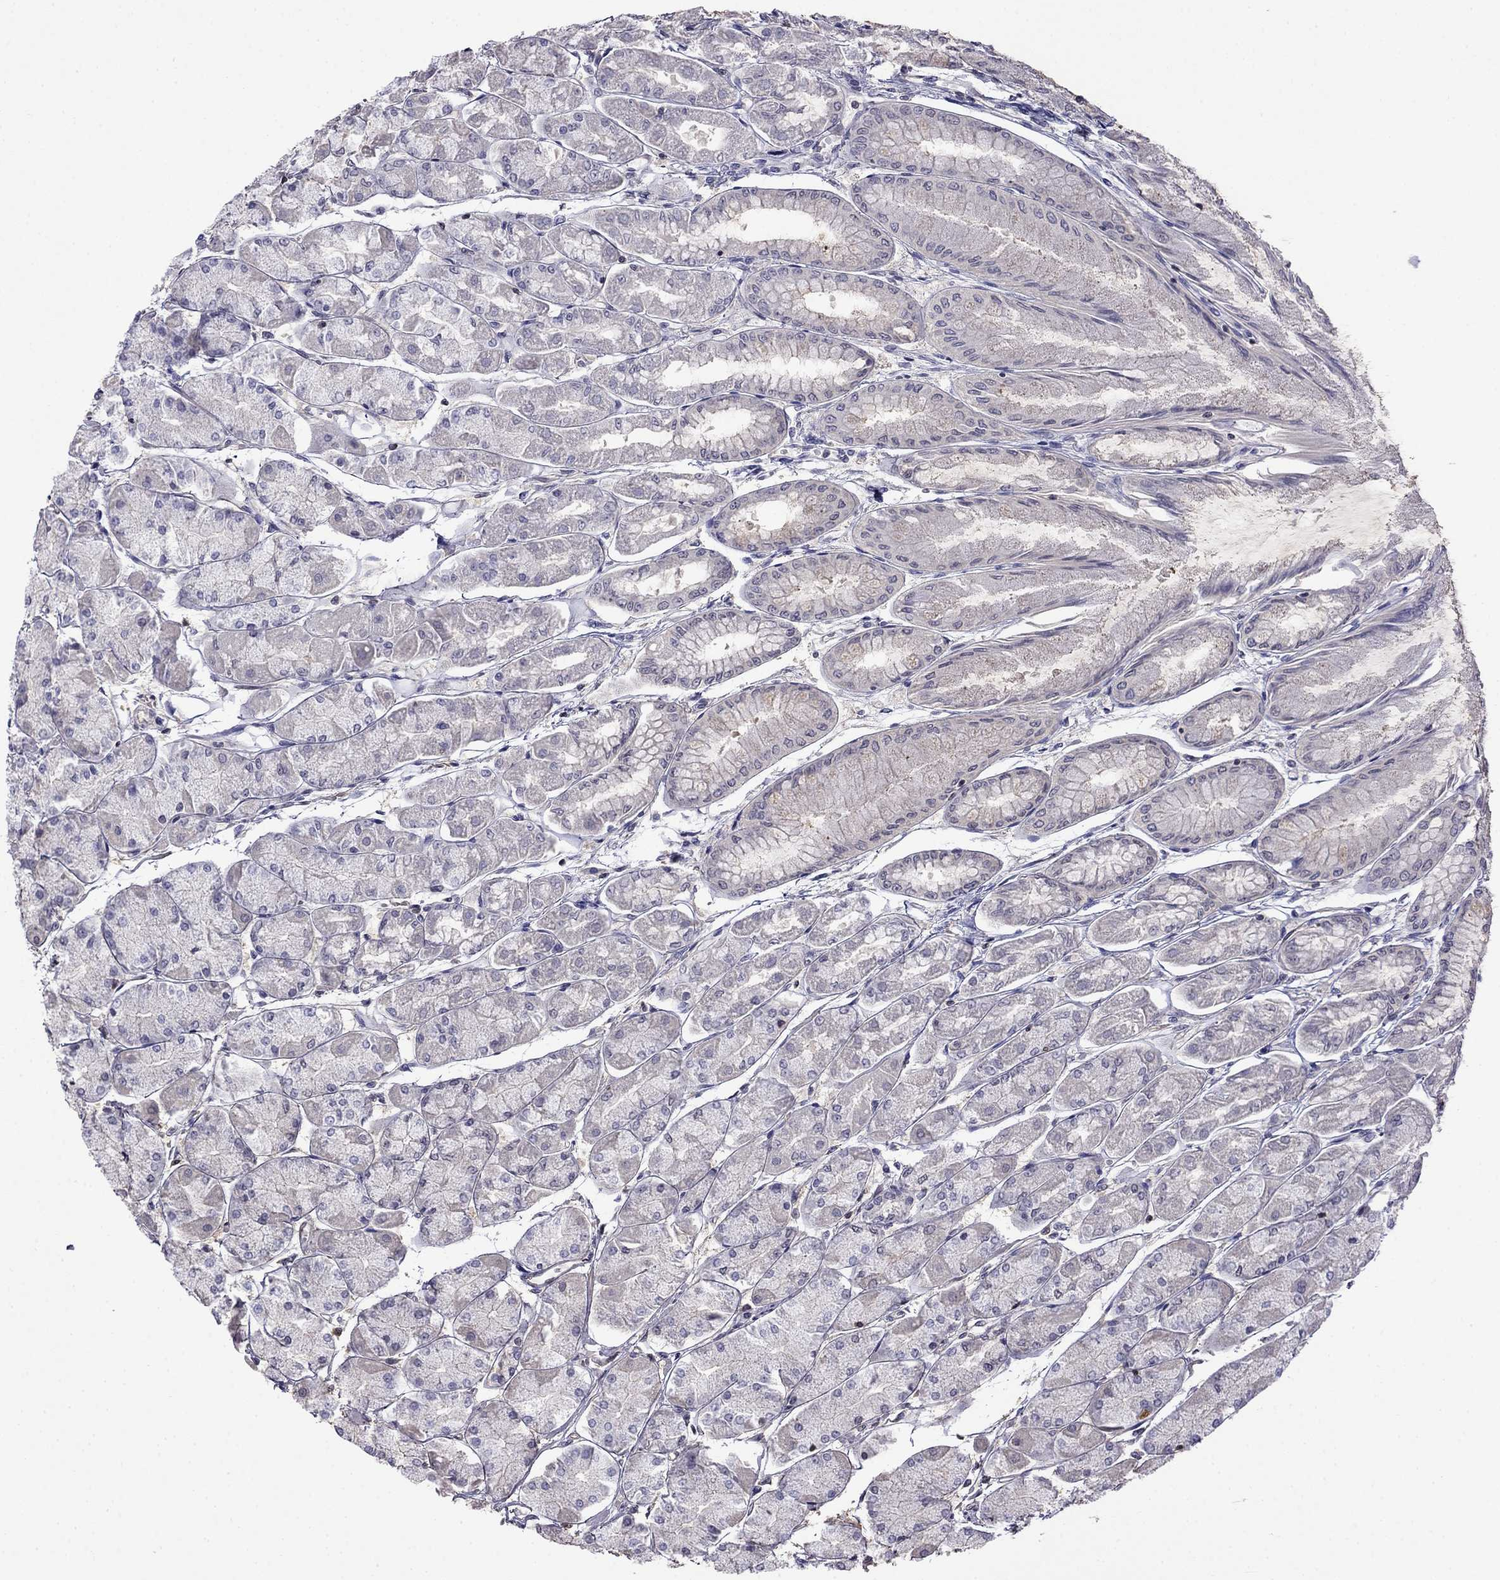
{"staining": {"intensity": "negative", "quantity": "none", "location": "none"}, "tissue": "stomach", "cell_type": "Glandular cells", "image_type": "normal", "snomed": [{"axis": "morphology", "description": "Normal tissue, NOS"}, {"axis": "topography", "description": "Stomach, upper"}], "caption": "Human stomach stained for a protein using immunohistochemistry (IHC) shows no staining in glandular cells.", "gene": "GUCA1B", "patient": {"sex": "male", "age": 60}}